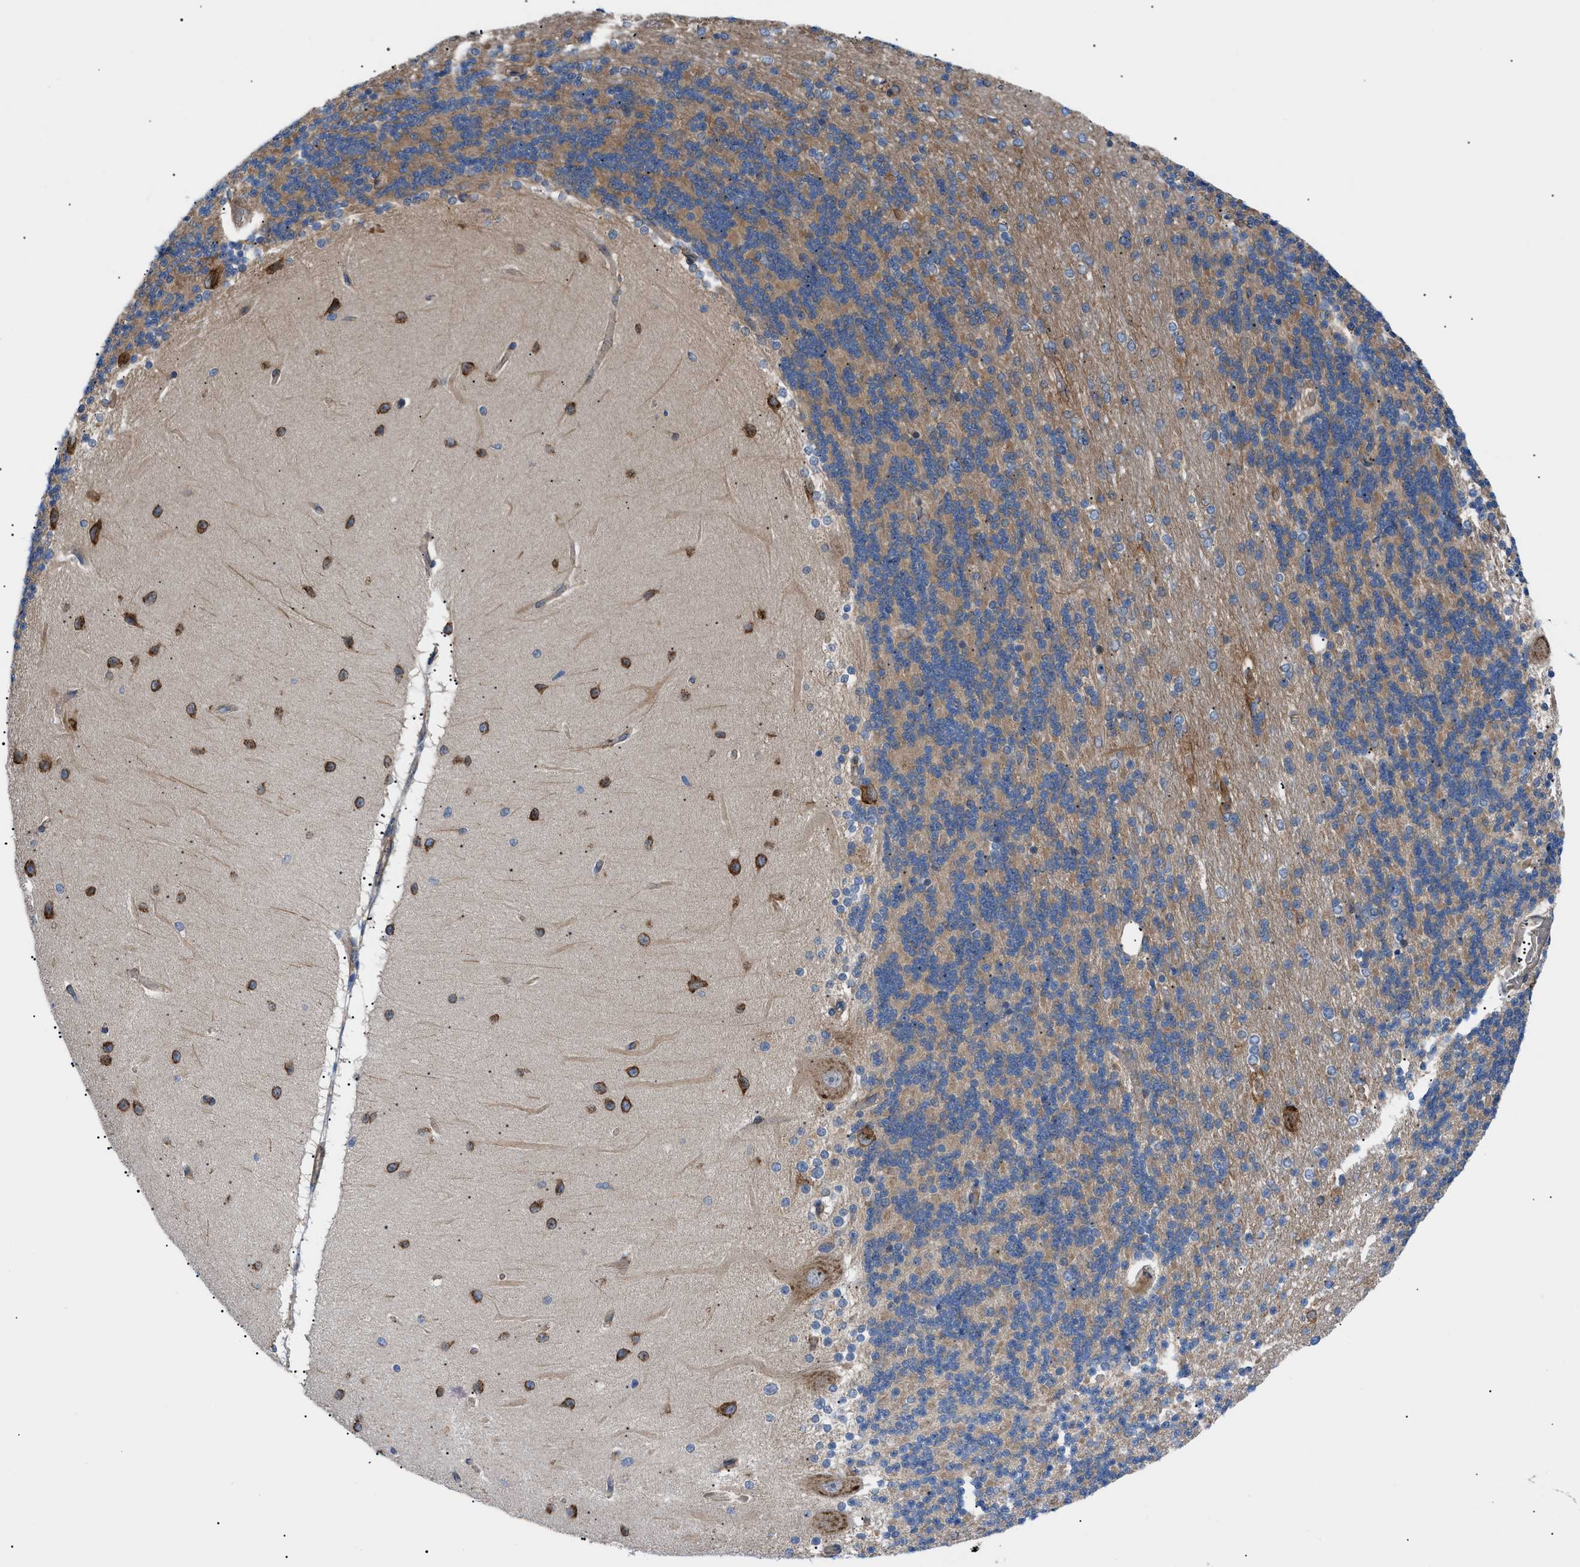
{"staining": {"intensity": "moderate", "quantity": ">75%", "location": "cytoplasmic/membranous"}, "tissue": "cerebellum", "cell_type": "Cells in granular layer", "image_type": "normal", "snomed": [{"axis": "morphology", "description": "Normal tissue, NOS"}, {"axis": "topography", "description": "Cerebellum"}], "caption": "Immunohistochemistry (IHC) (DAB) staining of benign human cerebellum reveals moderate cytoplasmic/membranous protein staining in approximately >75% of cells in granular layer. The protein of interest is shown in brown color, while the nuclei are stained blue.", "gene": "MYO10", "patient": {"sex": "female", "age": 54}}